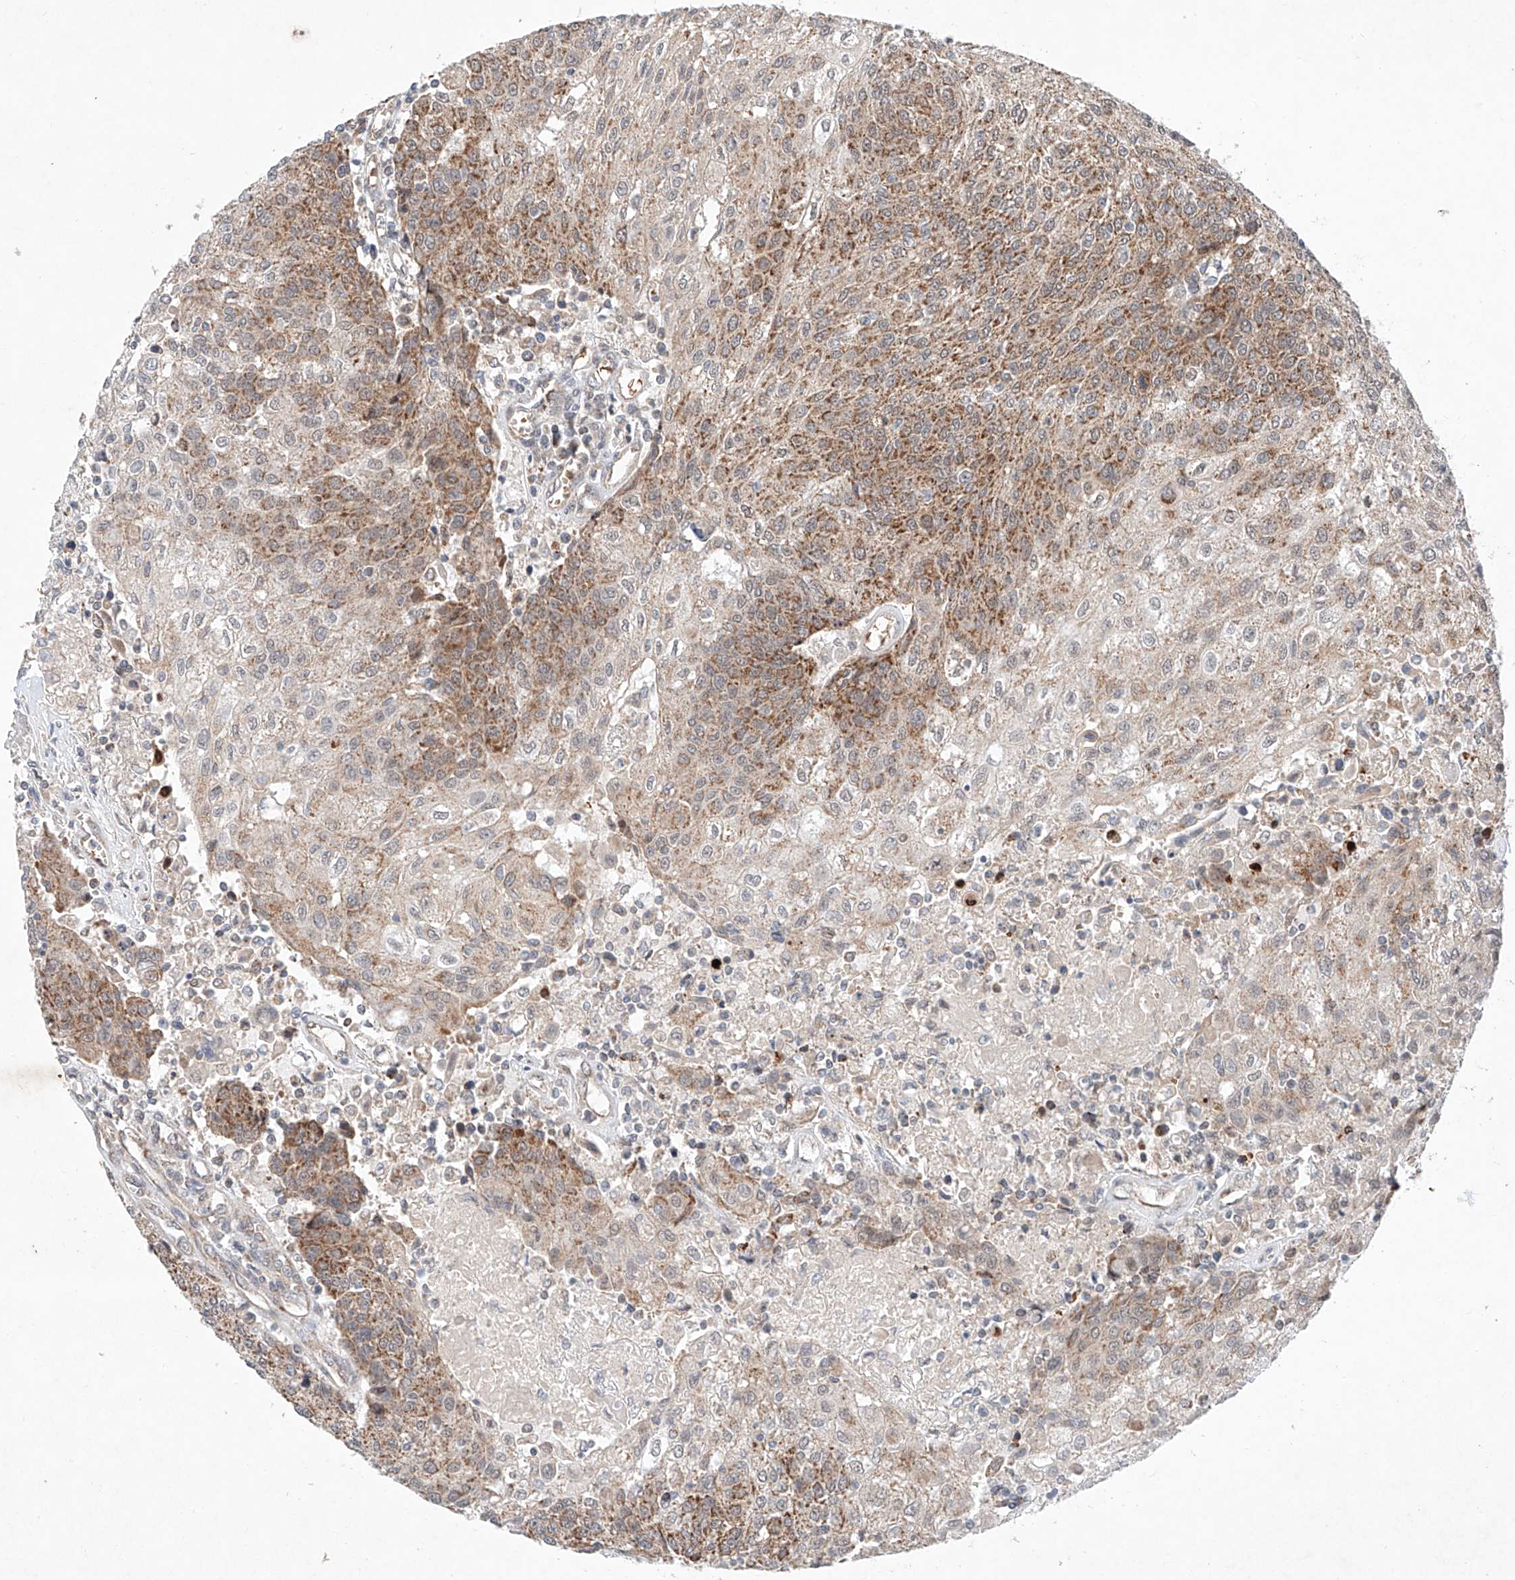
{"staining": {"intensity": "moderate", "quantity": ">75%", "location": "cytoplasmic/membranous"}, "tissue": "urothelial cancer", "cell_type": "Tumor cells", "image_type": "cancer", "snomed": [{"axis": "morphology", "description": "Urothelial carcinoma, High grade"}, {"axis": "topography", "description": "Urinary bladder"}], "caption": "Immunohistochemistry (IHC) micrograph of human urothelial cancer stained for a protein (brown), which exhibits medium levels of moderate cytoplasmic/membranous expression in approximately >75% of tumor cells.", "gene": "FASTK", "patient": {"sex": "female", "age": 85}}